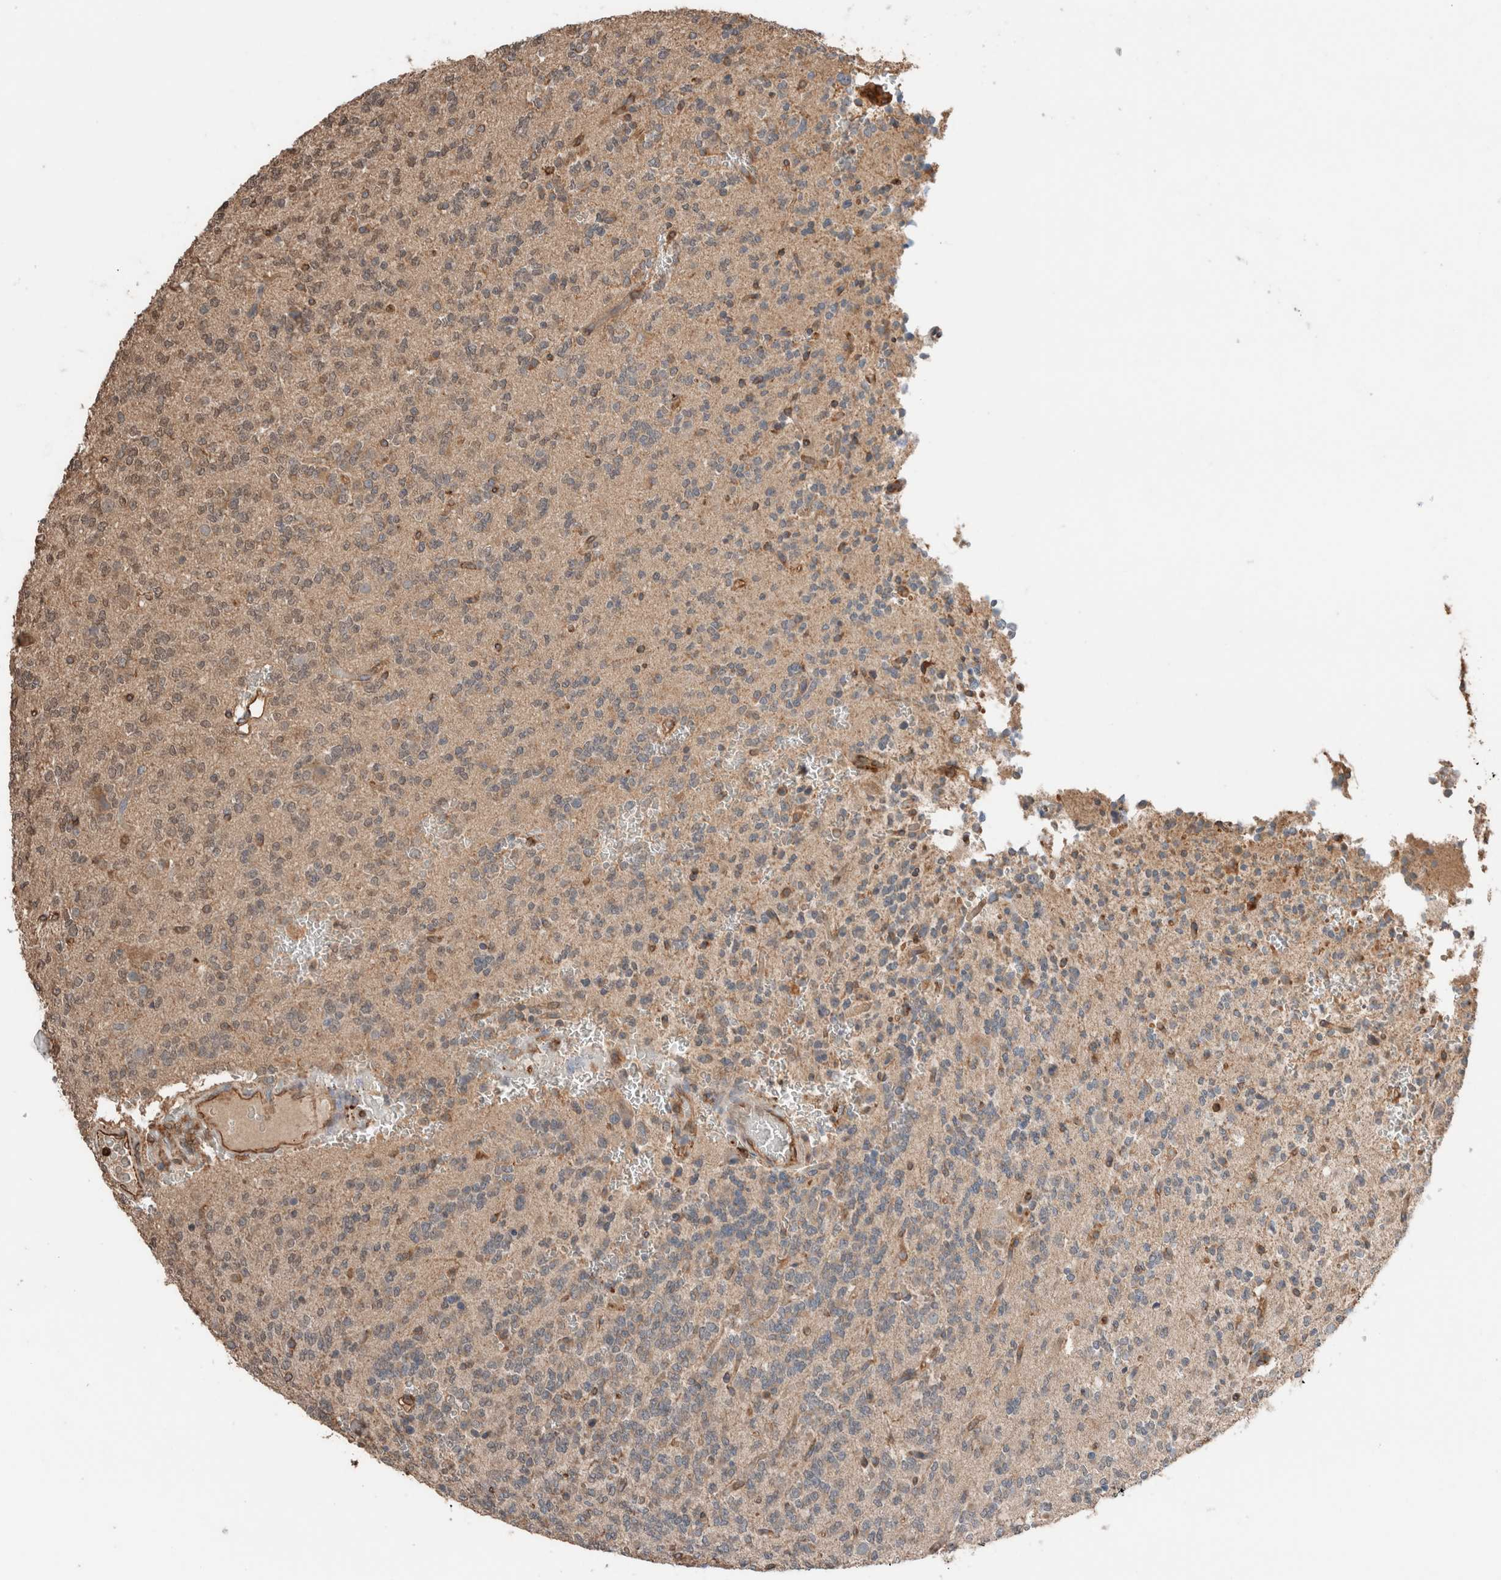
{"staining": {"intensity": "weak", "quantity": "<25%", "location": "cytoplasmic/membranous"}, "tissue": "glioma", "cell_type": "Tumor cells", "image_type": "cancer", "snomed": [{"axis": "morphology", "description": "Glioma, malignant, Low grade"}, {"axis": "topography", "description": "Brain"}], "caption": "A micrograph of malignant glioma (low-grade) stained for a protein reveals no brown staining in tumor cells.", "gene": "ERAP2", "patient": {"sex": "male", "age": 38}}